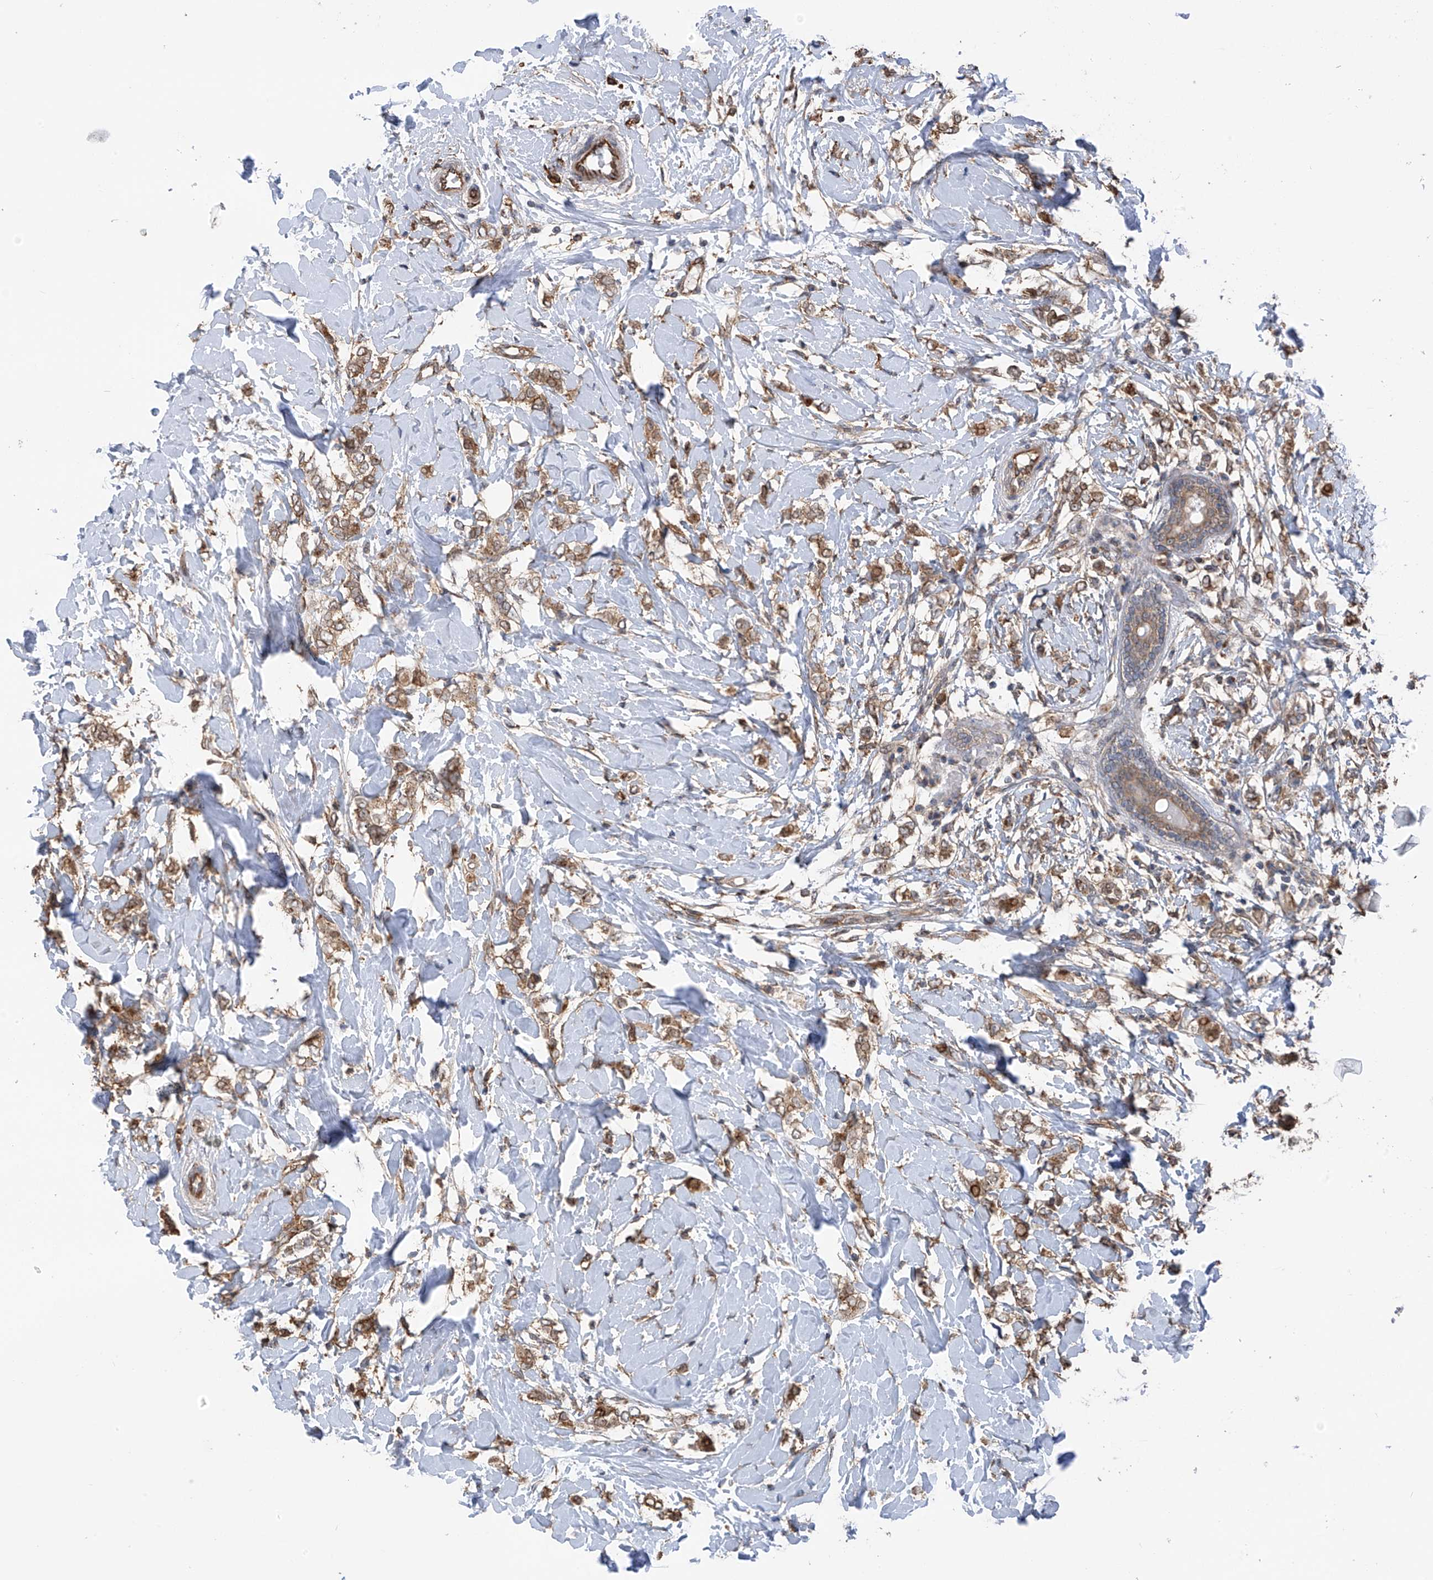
{"staining": {"intensity": "moderate", "quantity": ">75%", "location": "cytoplasmic/membranous"}, "tissue": "breast cancer", "cell_type": "Tumor cells", "image_type": "cancer", "snomed": [{"axis": "morphology", "description": "Normal tissue, NOS"}, {"axis": "morphology", "description": "Lobular carcinoma"}, {"axis": "topography", "description": "Breast"}], "caption": "Protein analysis of breast cancer (lobular carcinoma) tissue reveals moderate cytoplasmic/membranous staining in approximately >75% of tumor cells.", "gene": "ZNF189", "patient": {"sex": "female", "age": 47}}